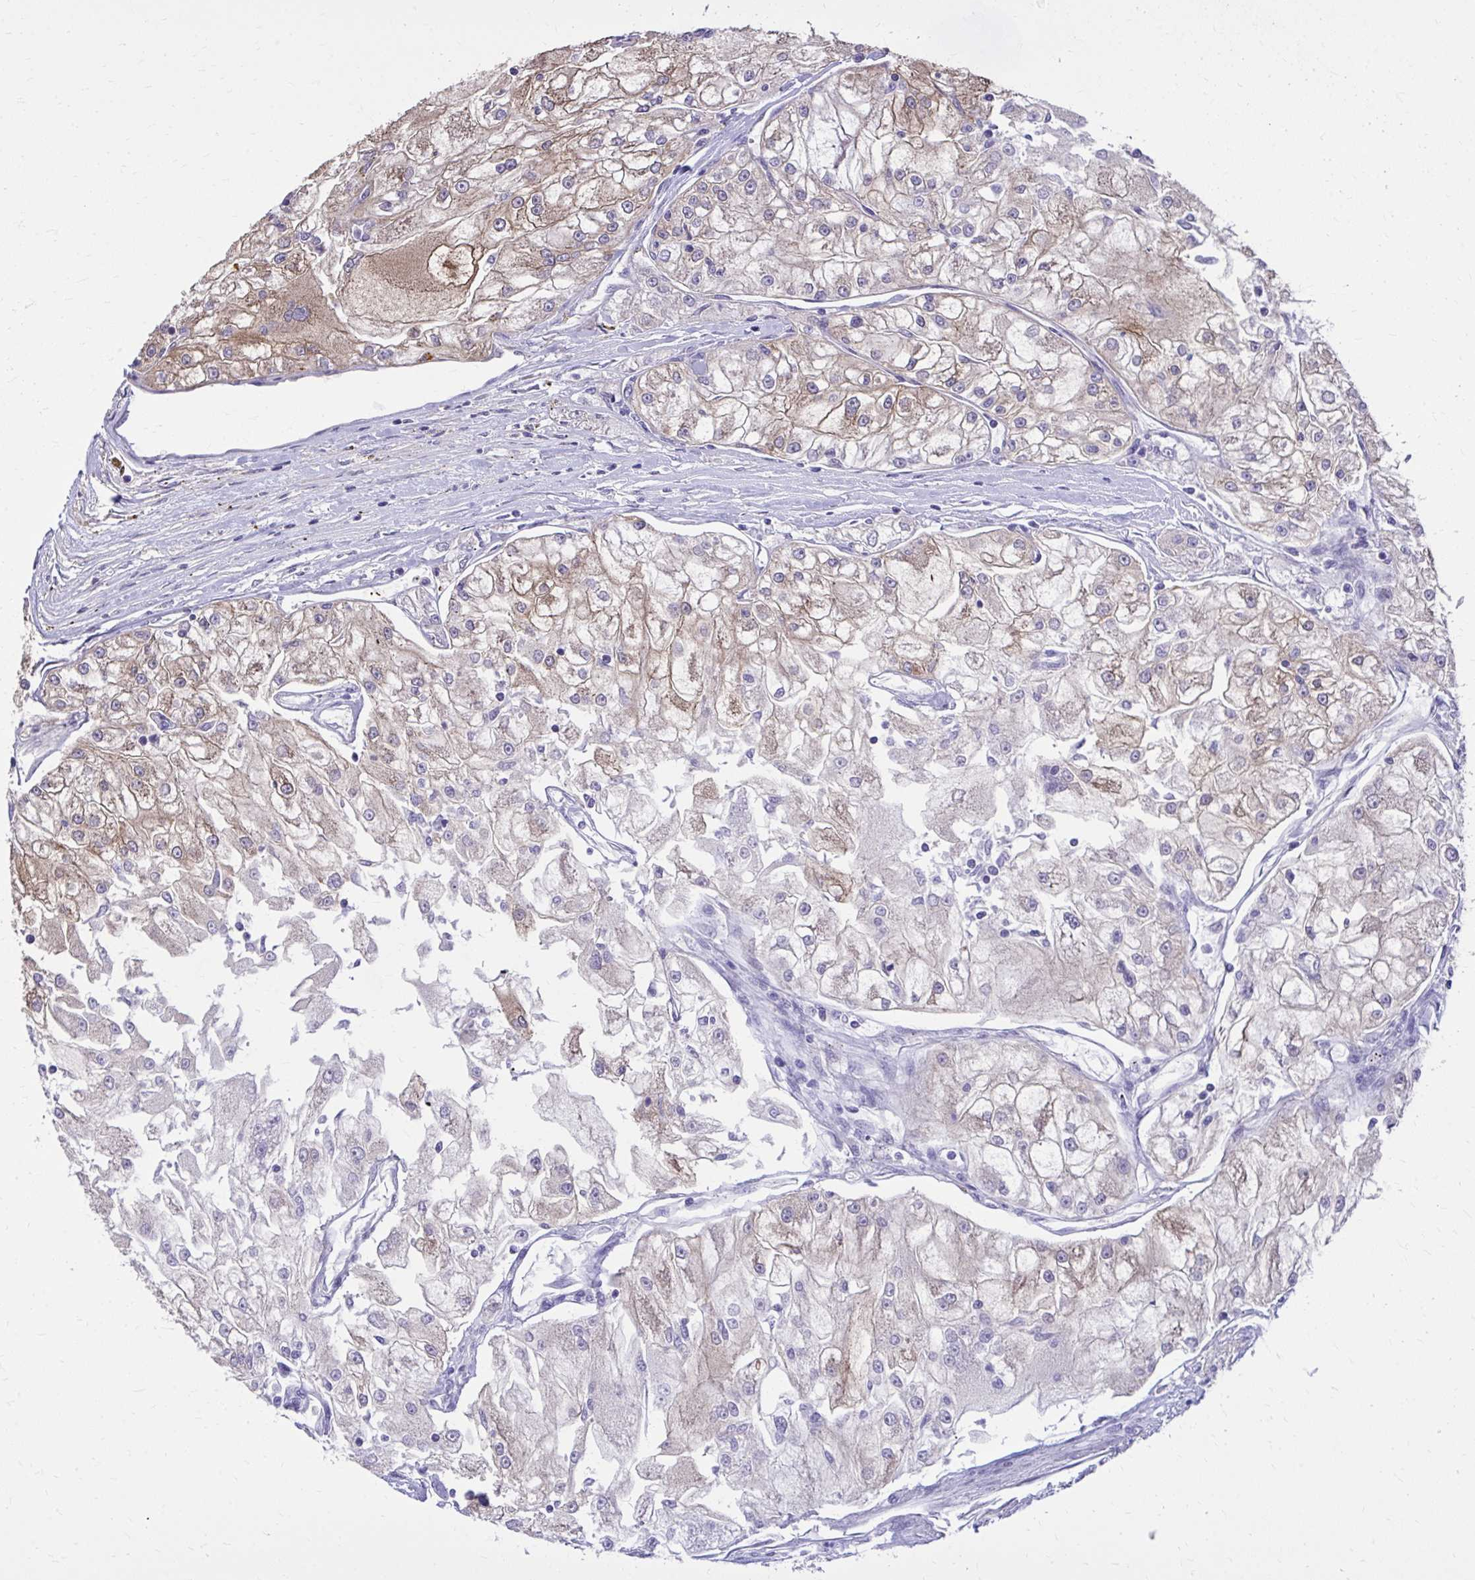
{"staining": {"intensity": "weak", "quantity": "25%-75%", "location": "cytoplasmic/membranous"}, "tissue": "renal cancer", "cell_type": "Tumor cells", "image_type": "cancer", "snomed": [{"axis": "morphology", "description": "Adenocarcinoma, NOS"}, {"axis": "topography", "description": "Kidney"}], "caption": "Immunohistochemical staining of human renal cancer (adenocarcinoma) reveals low levels of weak cytoplasmic/membranous protein staining in about 25%-75% of tumor cells. (DAB (3,3'-diaminobenzidine) IHC with brightfield microscopy, high magnification).", "gene": "EPB41L1", "patient": {"sex": "female", "age": 72}}